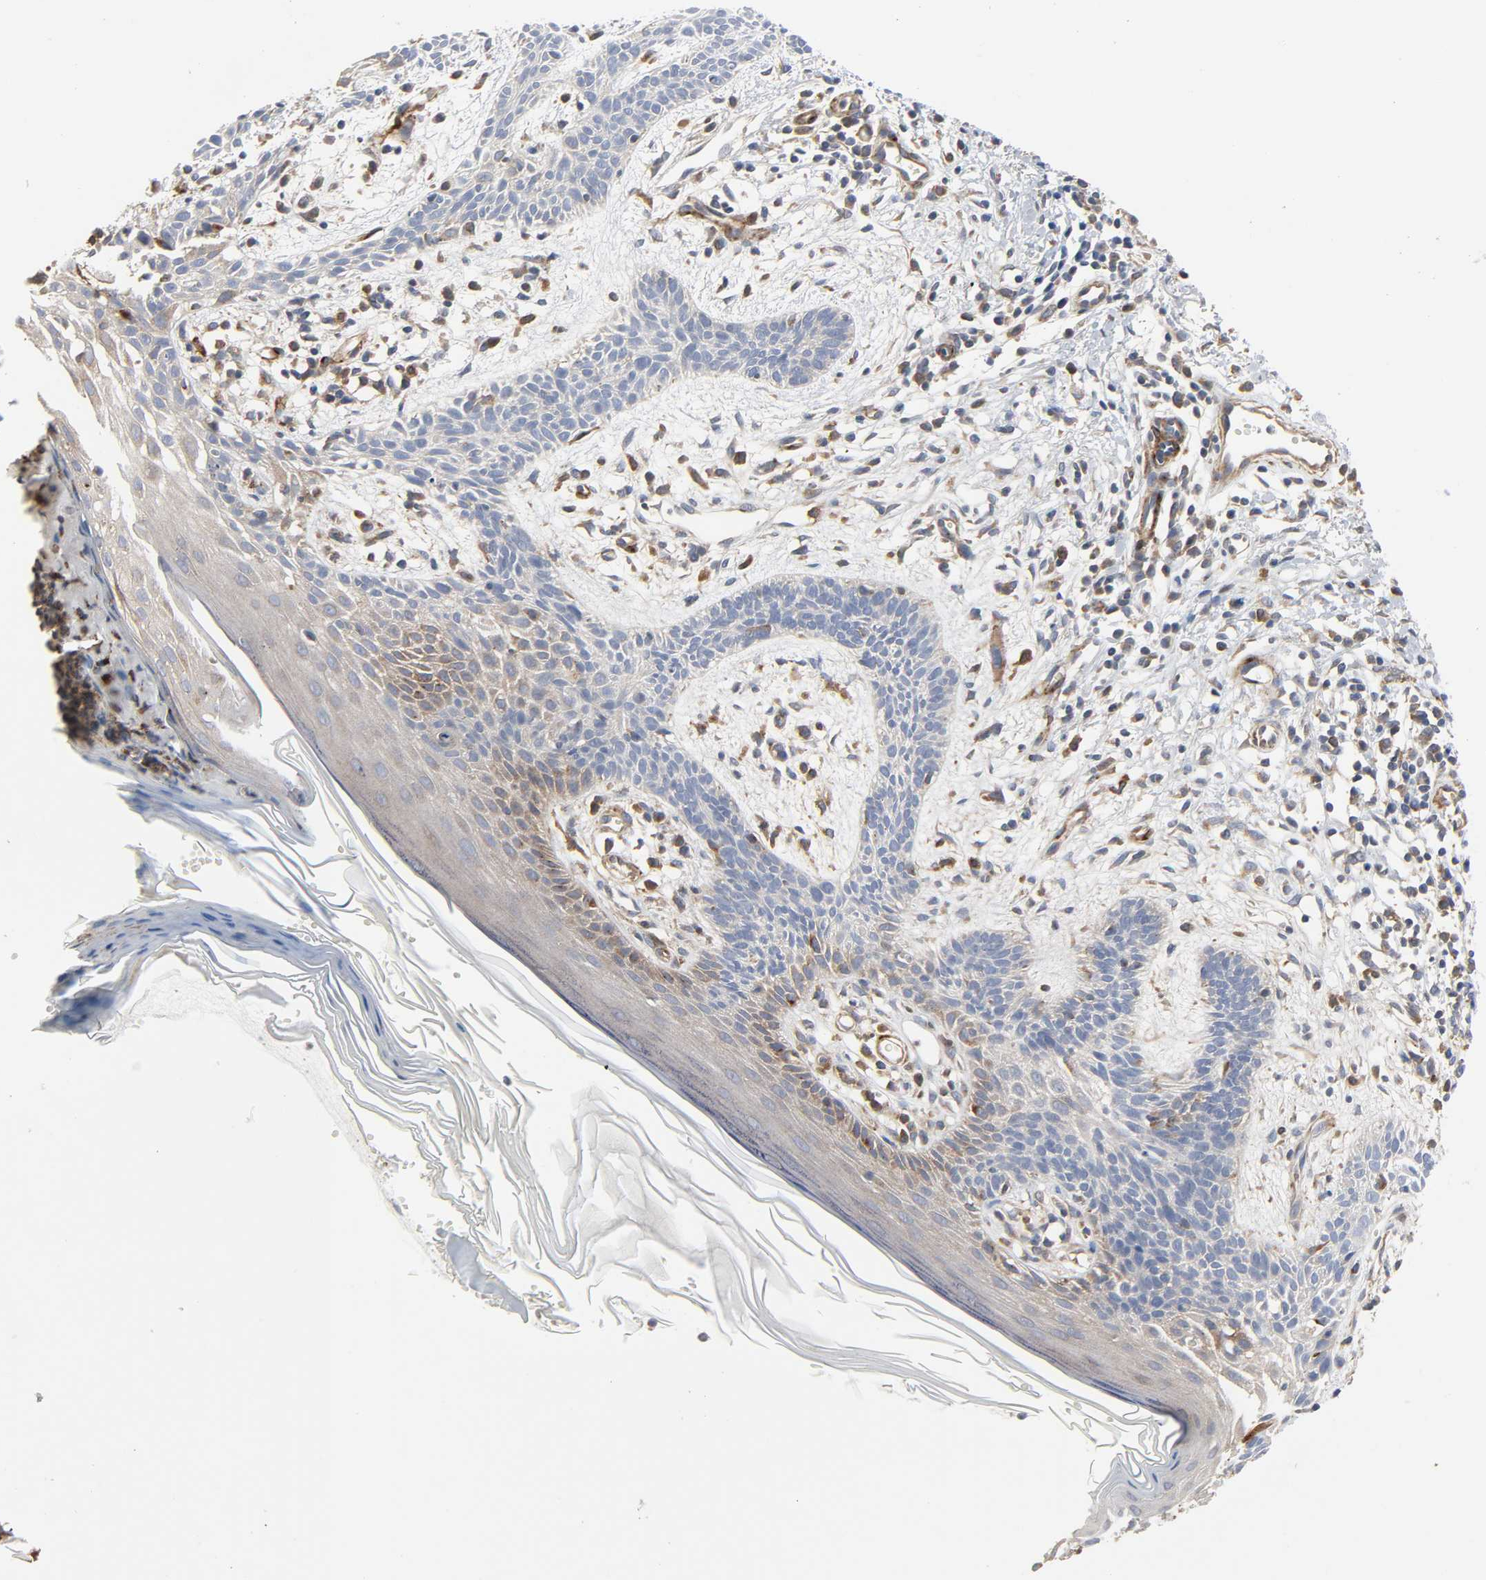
{"staining": {"intensity": "weak", "quantity": "<25%", "location": "cytoplasmic/membranous"}, "tissue": "skin cancer", "cell_type": "Tumor cells", "image_type": "cancer", "snomed": [{"axis": "morphology", "description": "Normal tissue, NOS"}, {"axis": "morphology", "description": "Basal cell carcinoma"}, {"axis": "topography", "description": "Skin"}], "caption": "The IHC histopathology image has no significant expression in tumor cells of skin basal cell carcinoma tissue.", "gene": "ARHGAP1", "patient": {"sex": "female", "age": 69}}